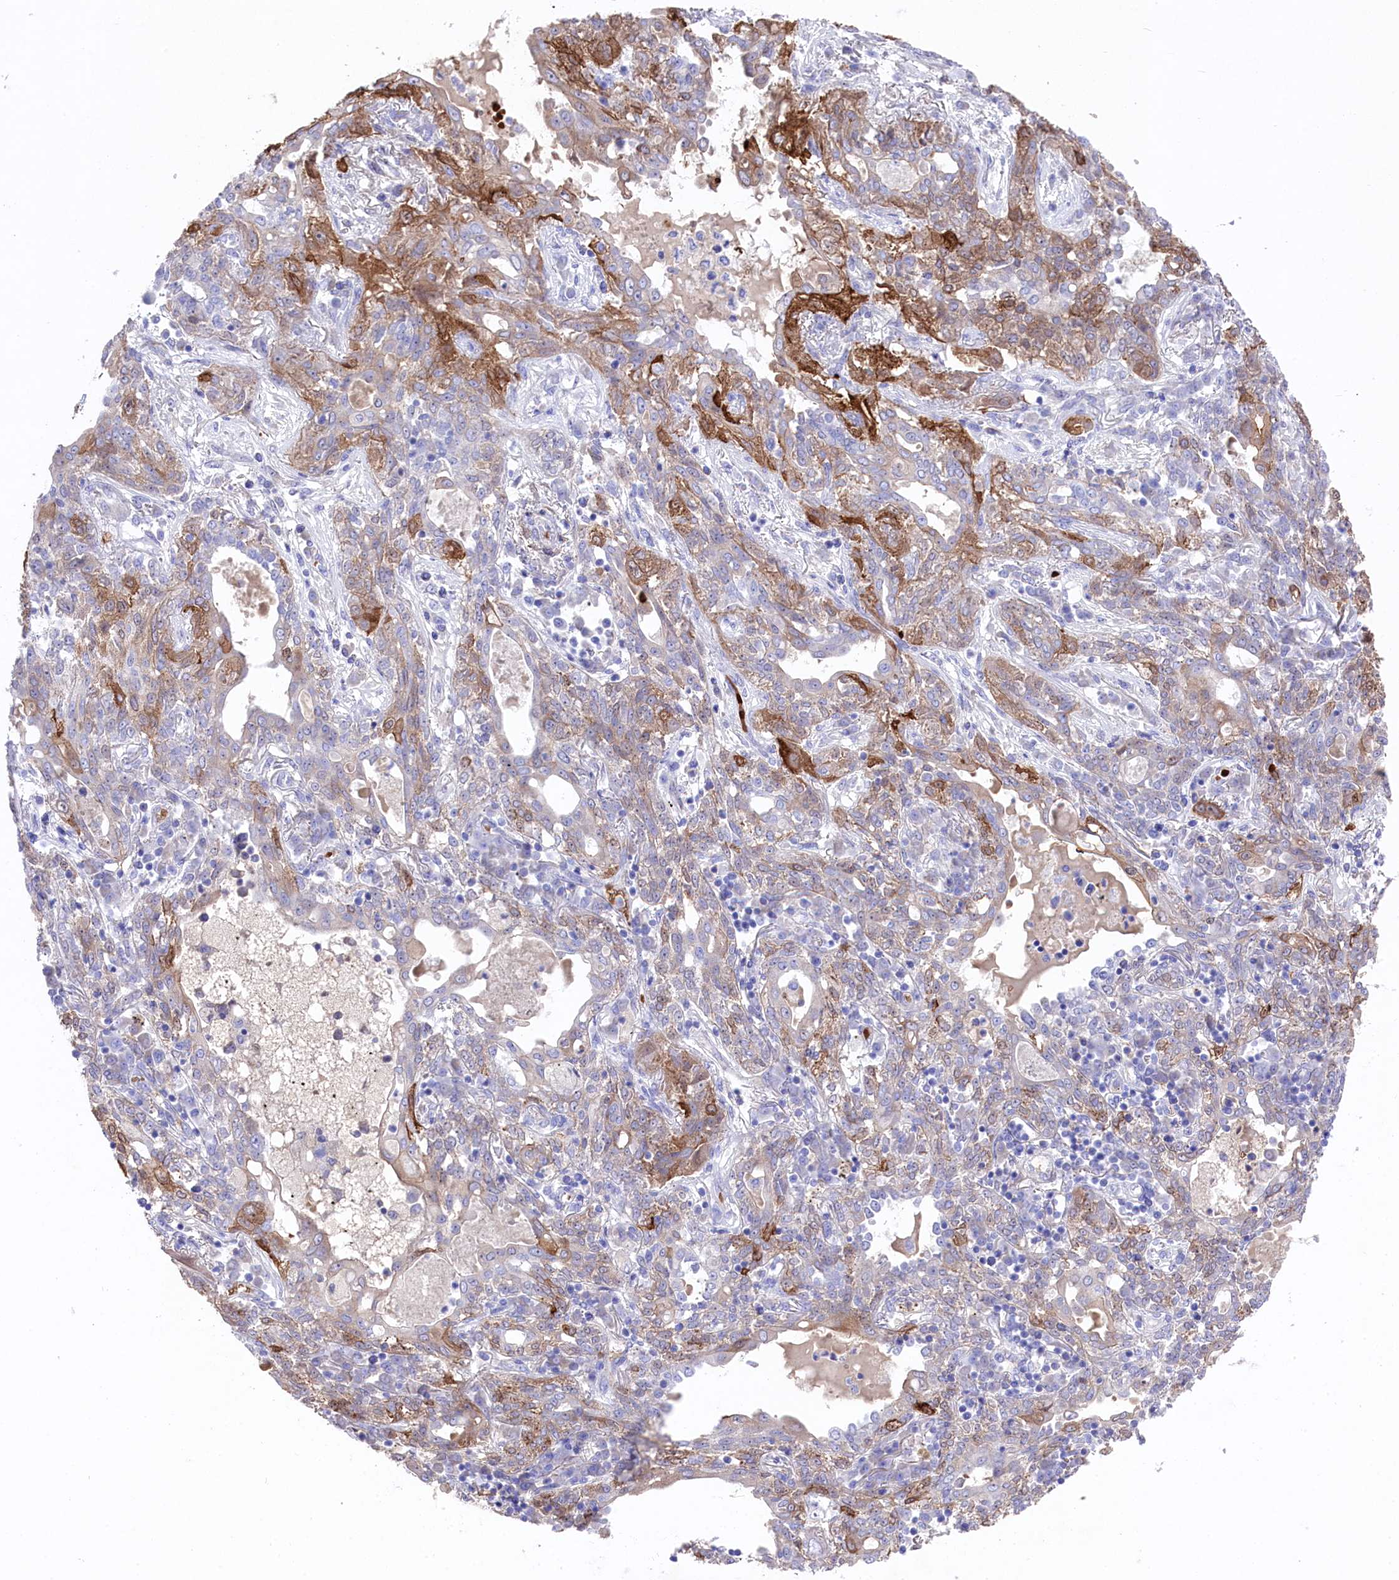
{"staining": {"intensity": "moderate", "quantity": "<25%", "location": "cytoplasmic/membranous"}, "tissue": "lung cancer", "cell_type": "Tumor cells", "image_type": "cancer", "snomed": [{"axis": "morphology", "description": "Squamous cell carcinoma, NOS"}, {"axis": "topography", "description": "Lung"}], "caption": "Protein expression analysis of human lung cancer (squamous cell carcinoma) reveals moderate cytoplasmic/membranous positivity in about <25% of tumor cells.", "gene": "LHFPL4", "patient": {"sex": "female", "age": 70}}